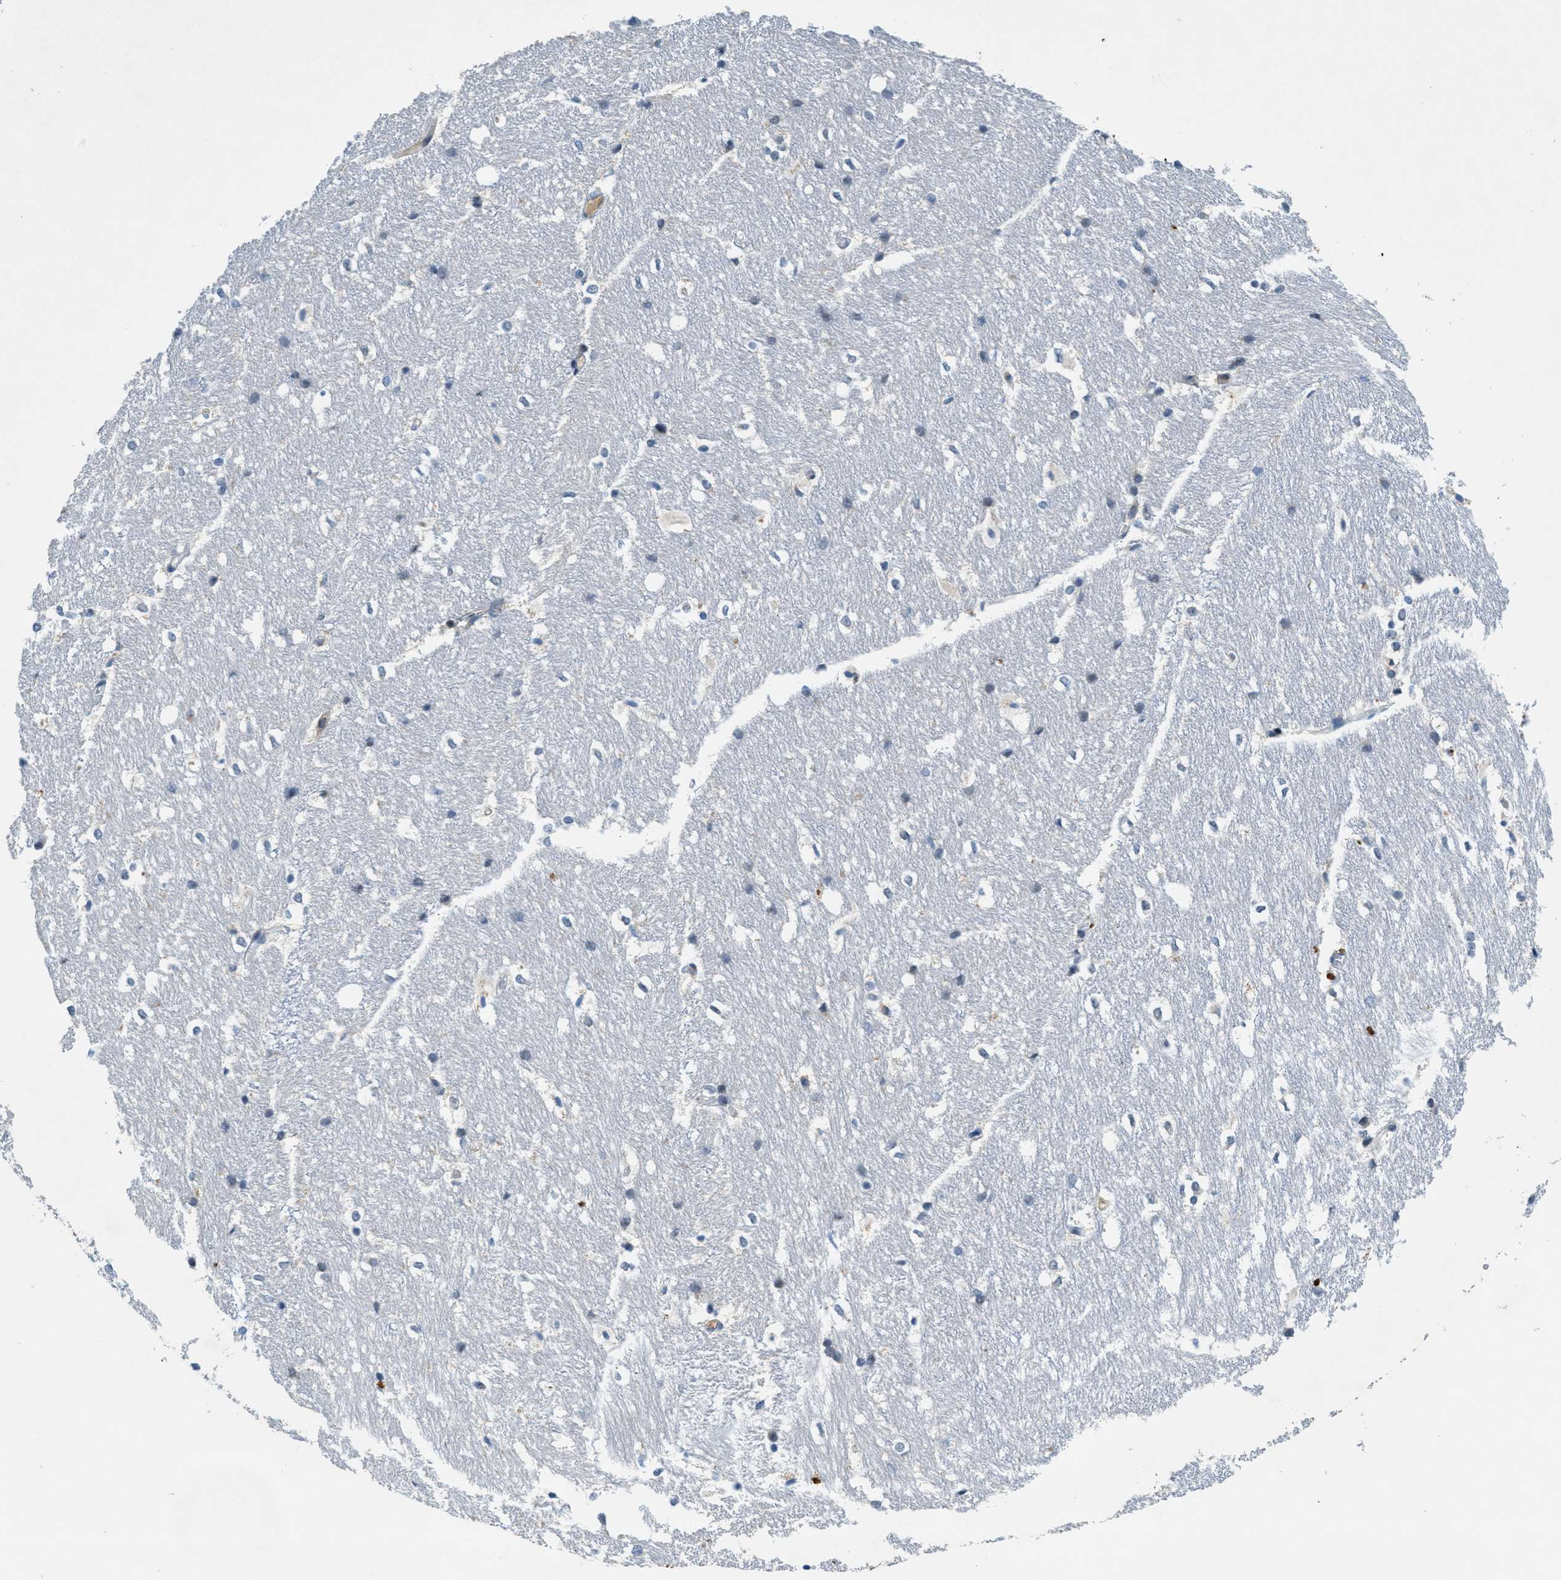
{"staining": {"intensity": "negative", "quantity": "none", "location": "none"}, "tissue": "hippocampus", "cell_type": "Glial cells", "image_type": "normal", "snomed": [{"axis": "morphology", "description": "Normal tissue, NOS"}, {"axis": "topography", "description": "Hippocampus"}], "caption": "Immunohistochemistry (IHC) micrograph of unremarkable hippocampus stained for a protein (brown), which shows no staining in glial cells.", "gene": "SLCO2A1", "patient": {"sex": "female", "age": 19}}